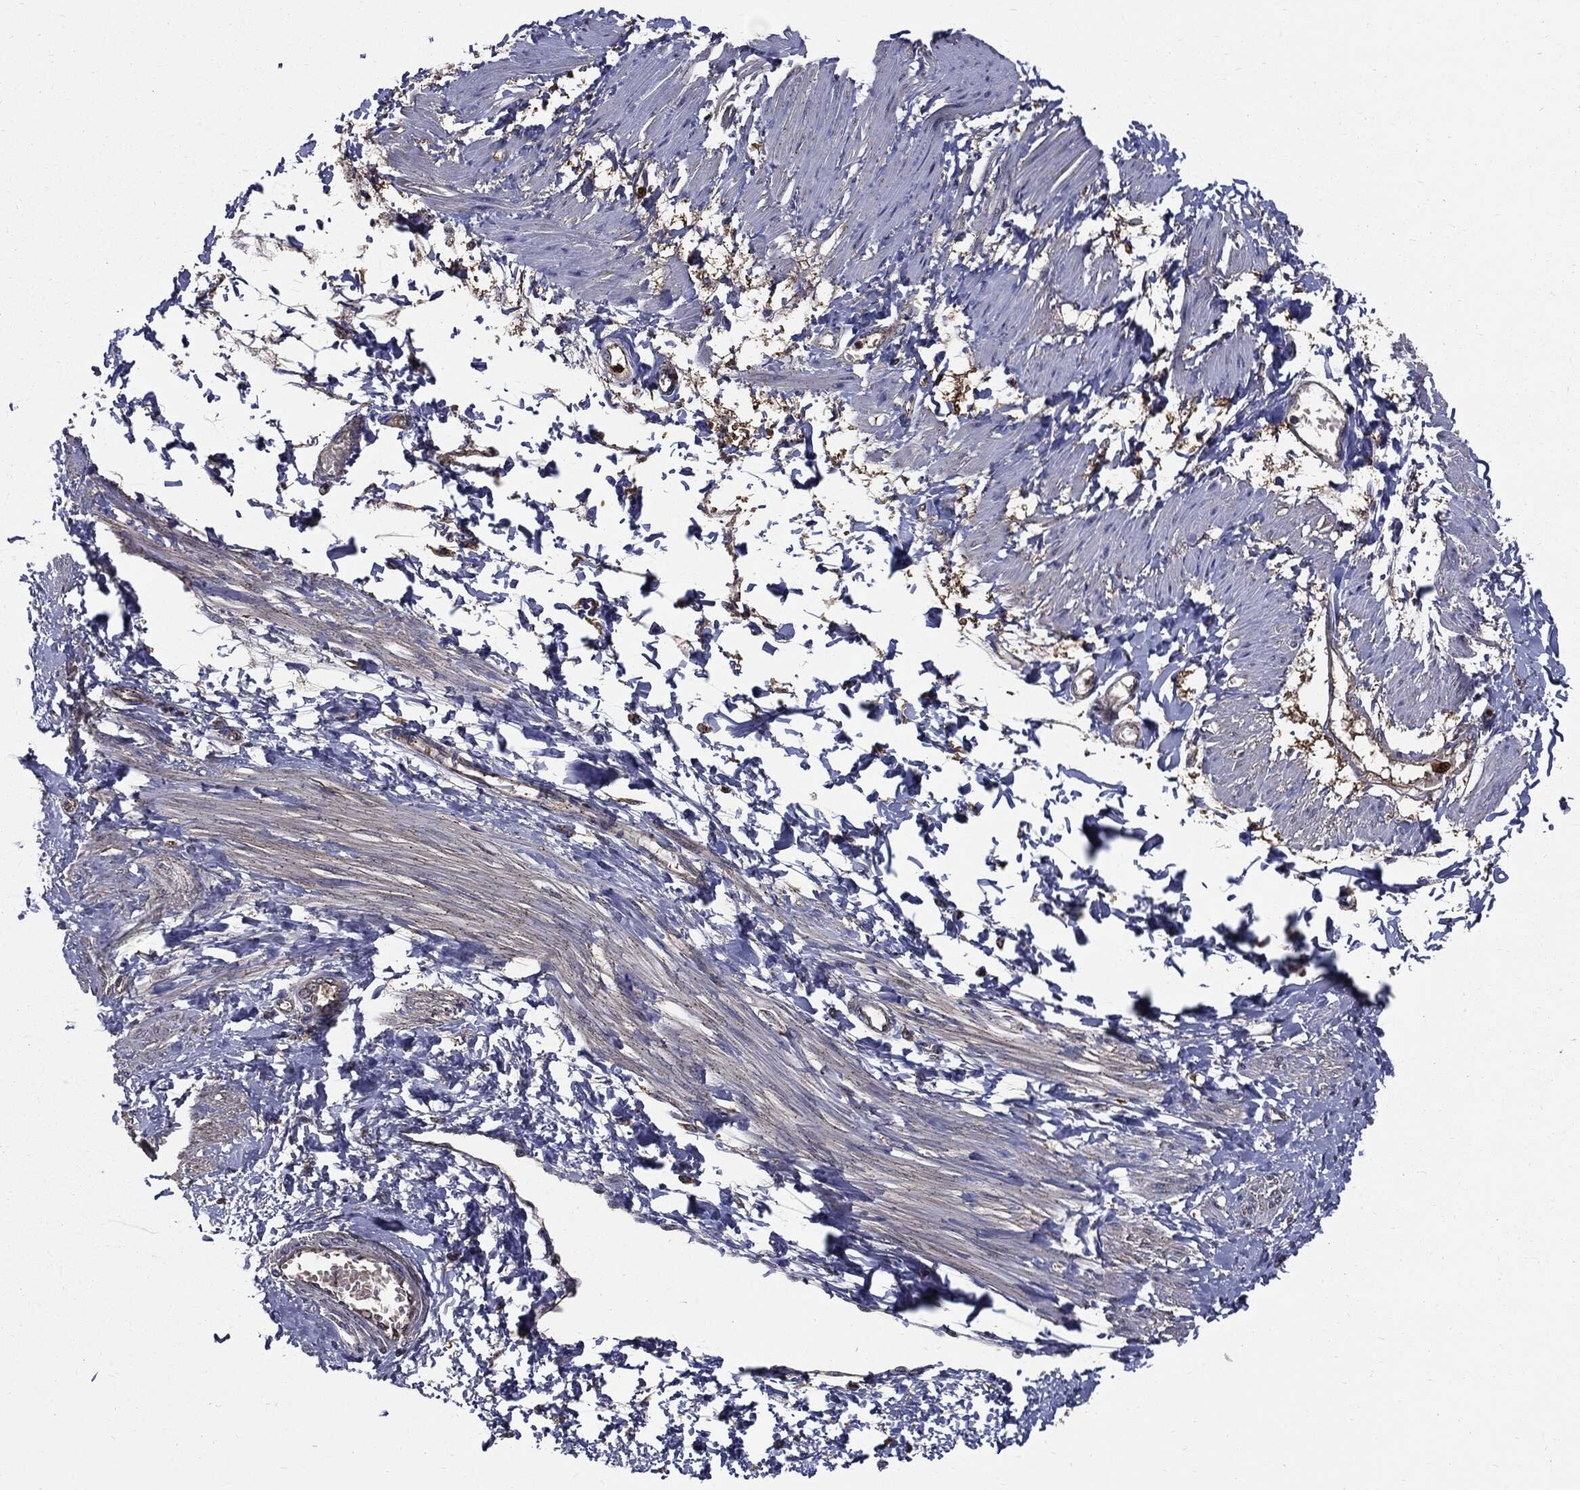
{"staining": {"intensity": "negative", "quantity": "none", "location": "none"}, "tissue": "smooth muscle", "cell_type": "Smooth muscle cells", "image_type": "normal", "snomed": [{"axis": "morphology", "description": "Normal tissue, NOS"}, {"axis": "topography", "description": "Smooth muscle"}, {"axis": "topography", "description": "Uterus"}], "caption": "Unremarkable smooth muscle was stained to show a protein in brown. There is no significant positivity in smooth muscle cells. (DAB immunohistochemistry visualized using brightfield microscopy, high magnification).", "gene": "PDCD6IP", "patient": {"sex": "female", "age": 39}}